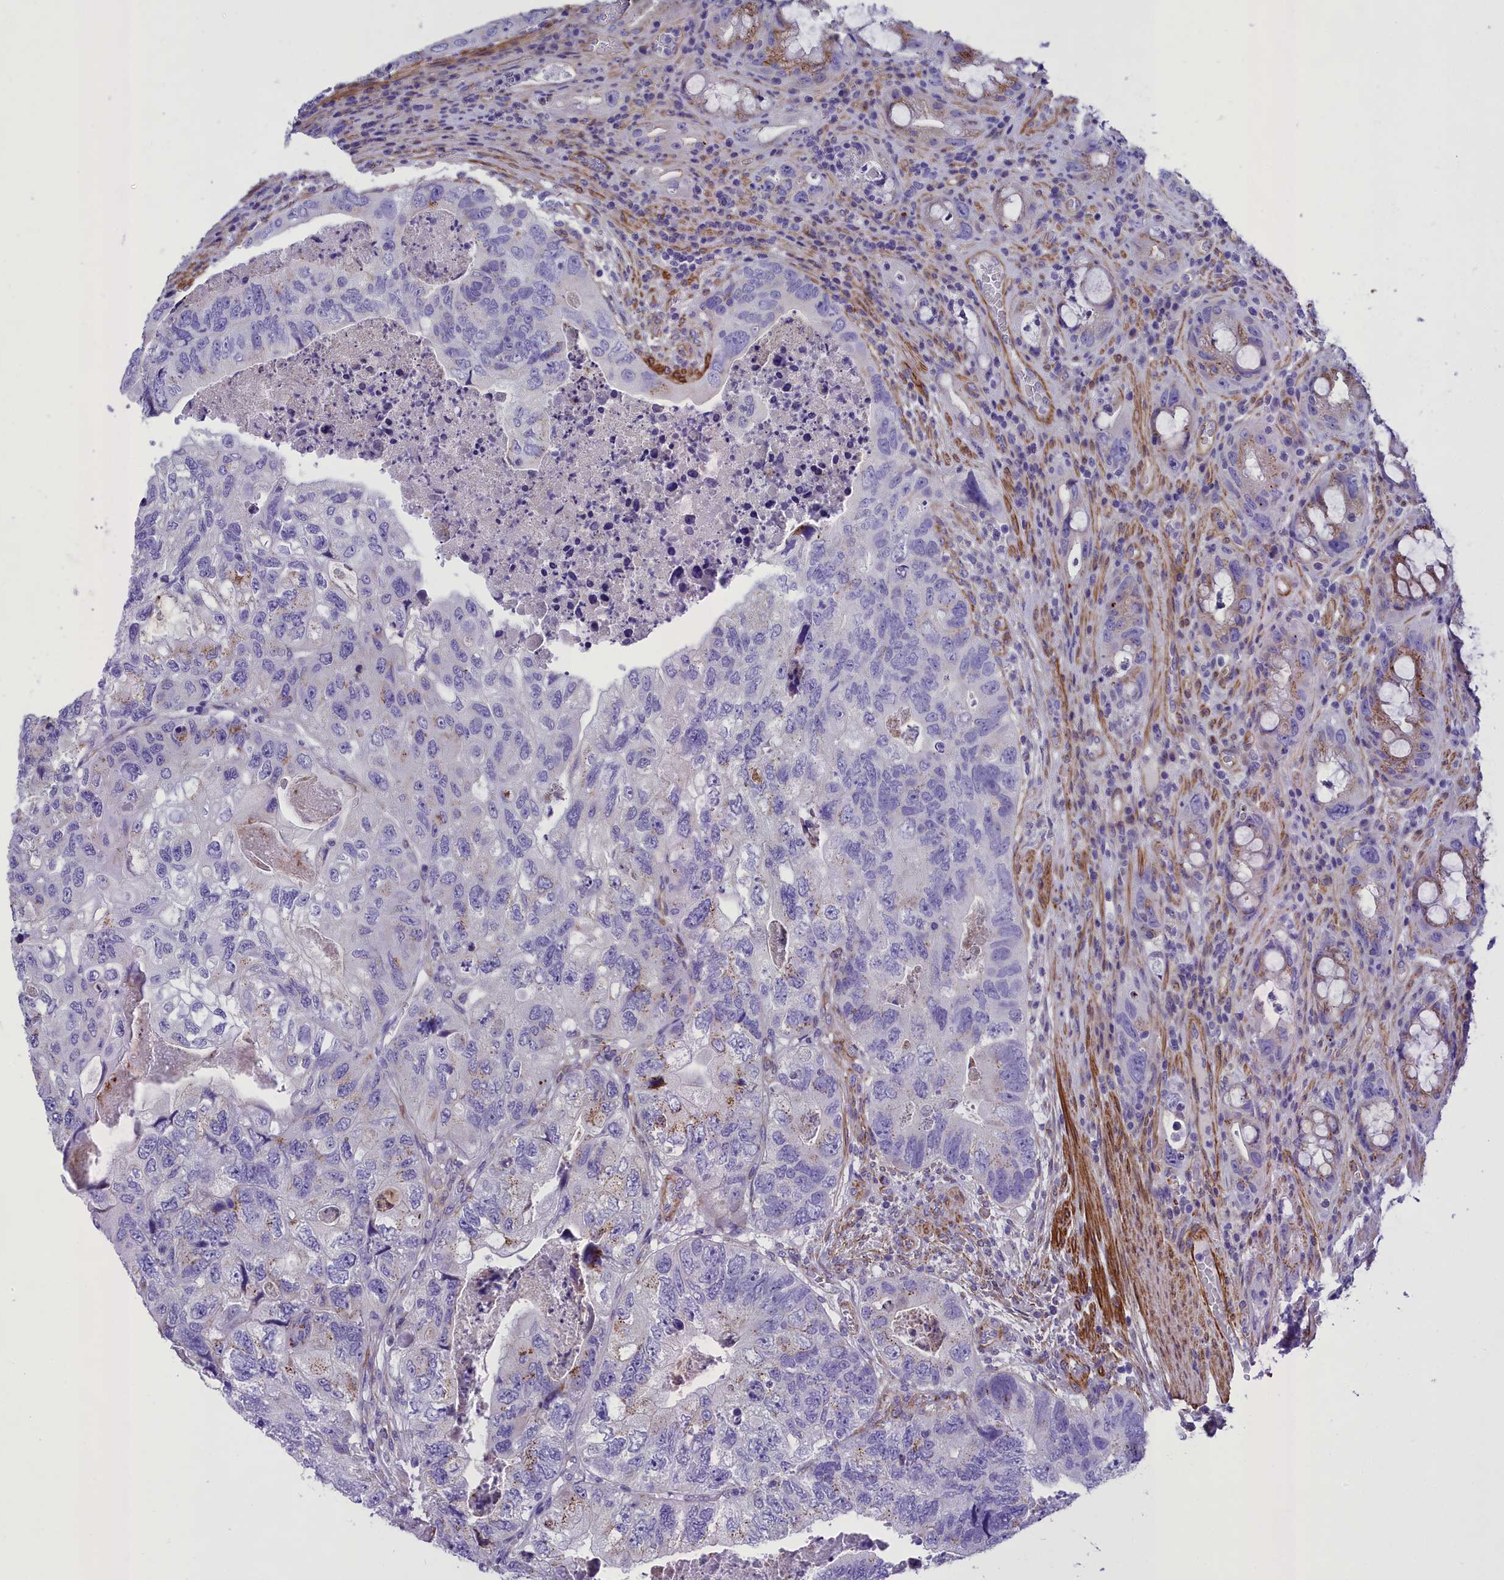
{"staining": {"intensity": "negative", "quantity": "none", "location": "none"}, "tissue": "colorectal cancer", "cell_type": "Tumor cells", "image_type": "cancer", "snomed": [{"axis": "morphology", "description": "Adenocarcinoma, NOS"}, {"axis": "topography", "description": "Rectum"}], "caption": "The immunohistochemistry (IHC) micrograph has no significant expression in tumor cells of colorectal adenocarcinoma tissue.", "gene": "GFRA1", "patient": {"sex": "male", "age": 63}}